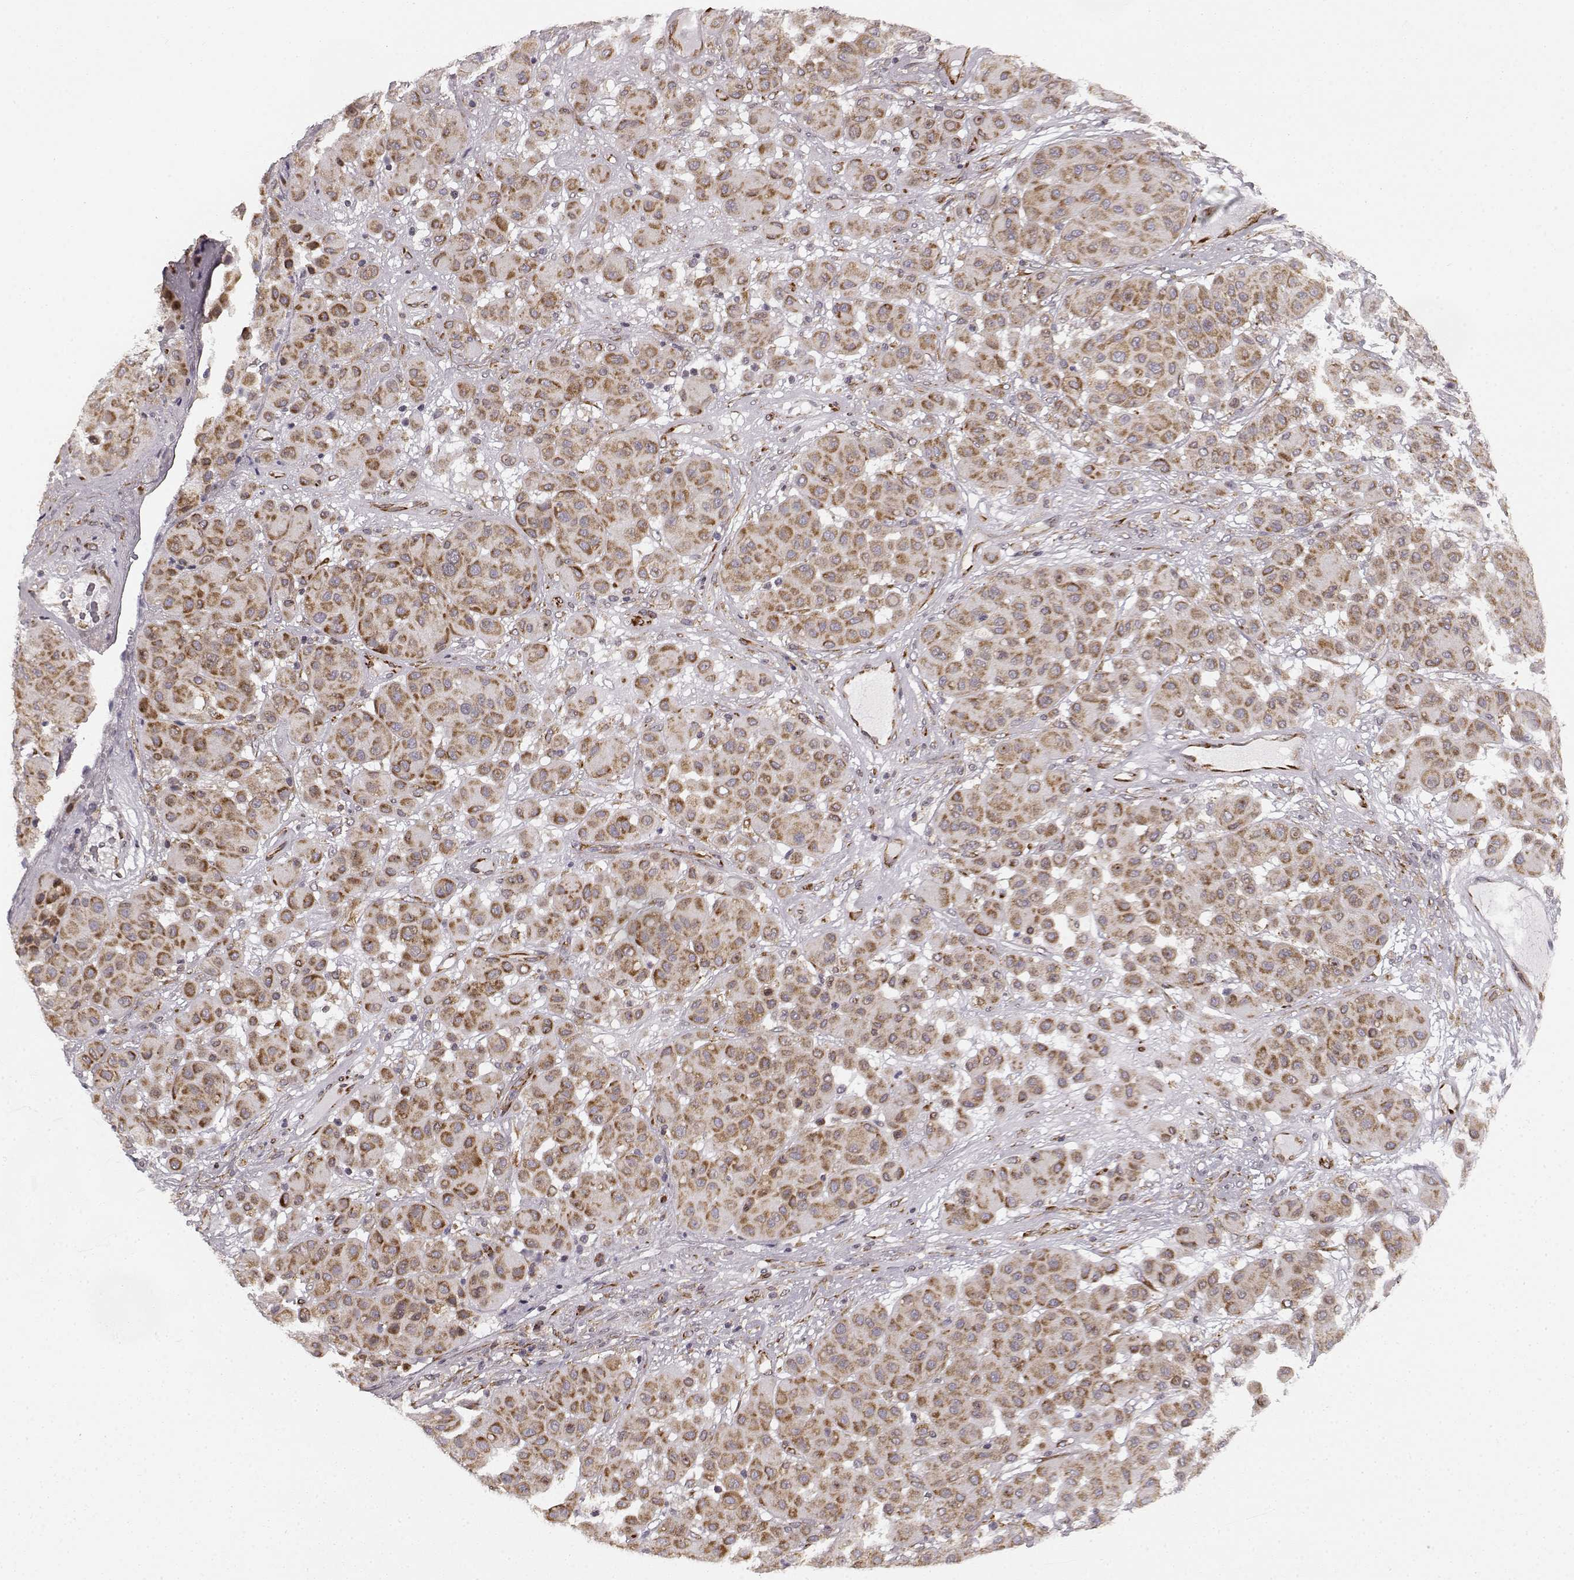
{"staining": {"intensity": "moderate", "quantity": ">75%", "location": "cytoplasmic/membranous"}, "tissue": "melanoma", "cell_type": "Tumor cells", "image_type": "cancer", "snomed": [{"axis": "morphology", "description": "Malignant melanoma, Metastatic site"}, {"axis": "topography", "description": "Smooth muscle"}], "caption": "Malignant melanoma (metastatic site) stained with DAB (3,3'-diaminobenzidine) immunohistochemistry exhibits medium levels of moderate cytoplasmic/membranous positivity in about >75% of tumor cells.", "gene": "TMEM14A", "patient": {"sex": "male", "age": 41}}